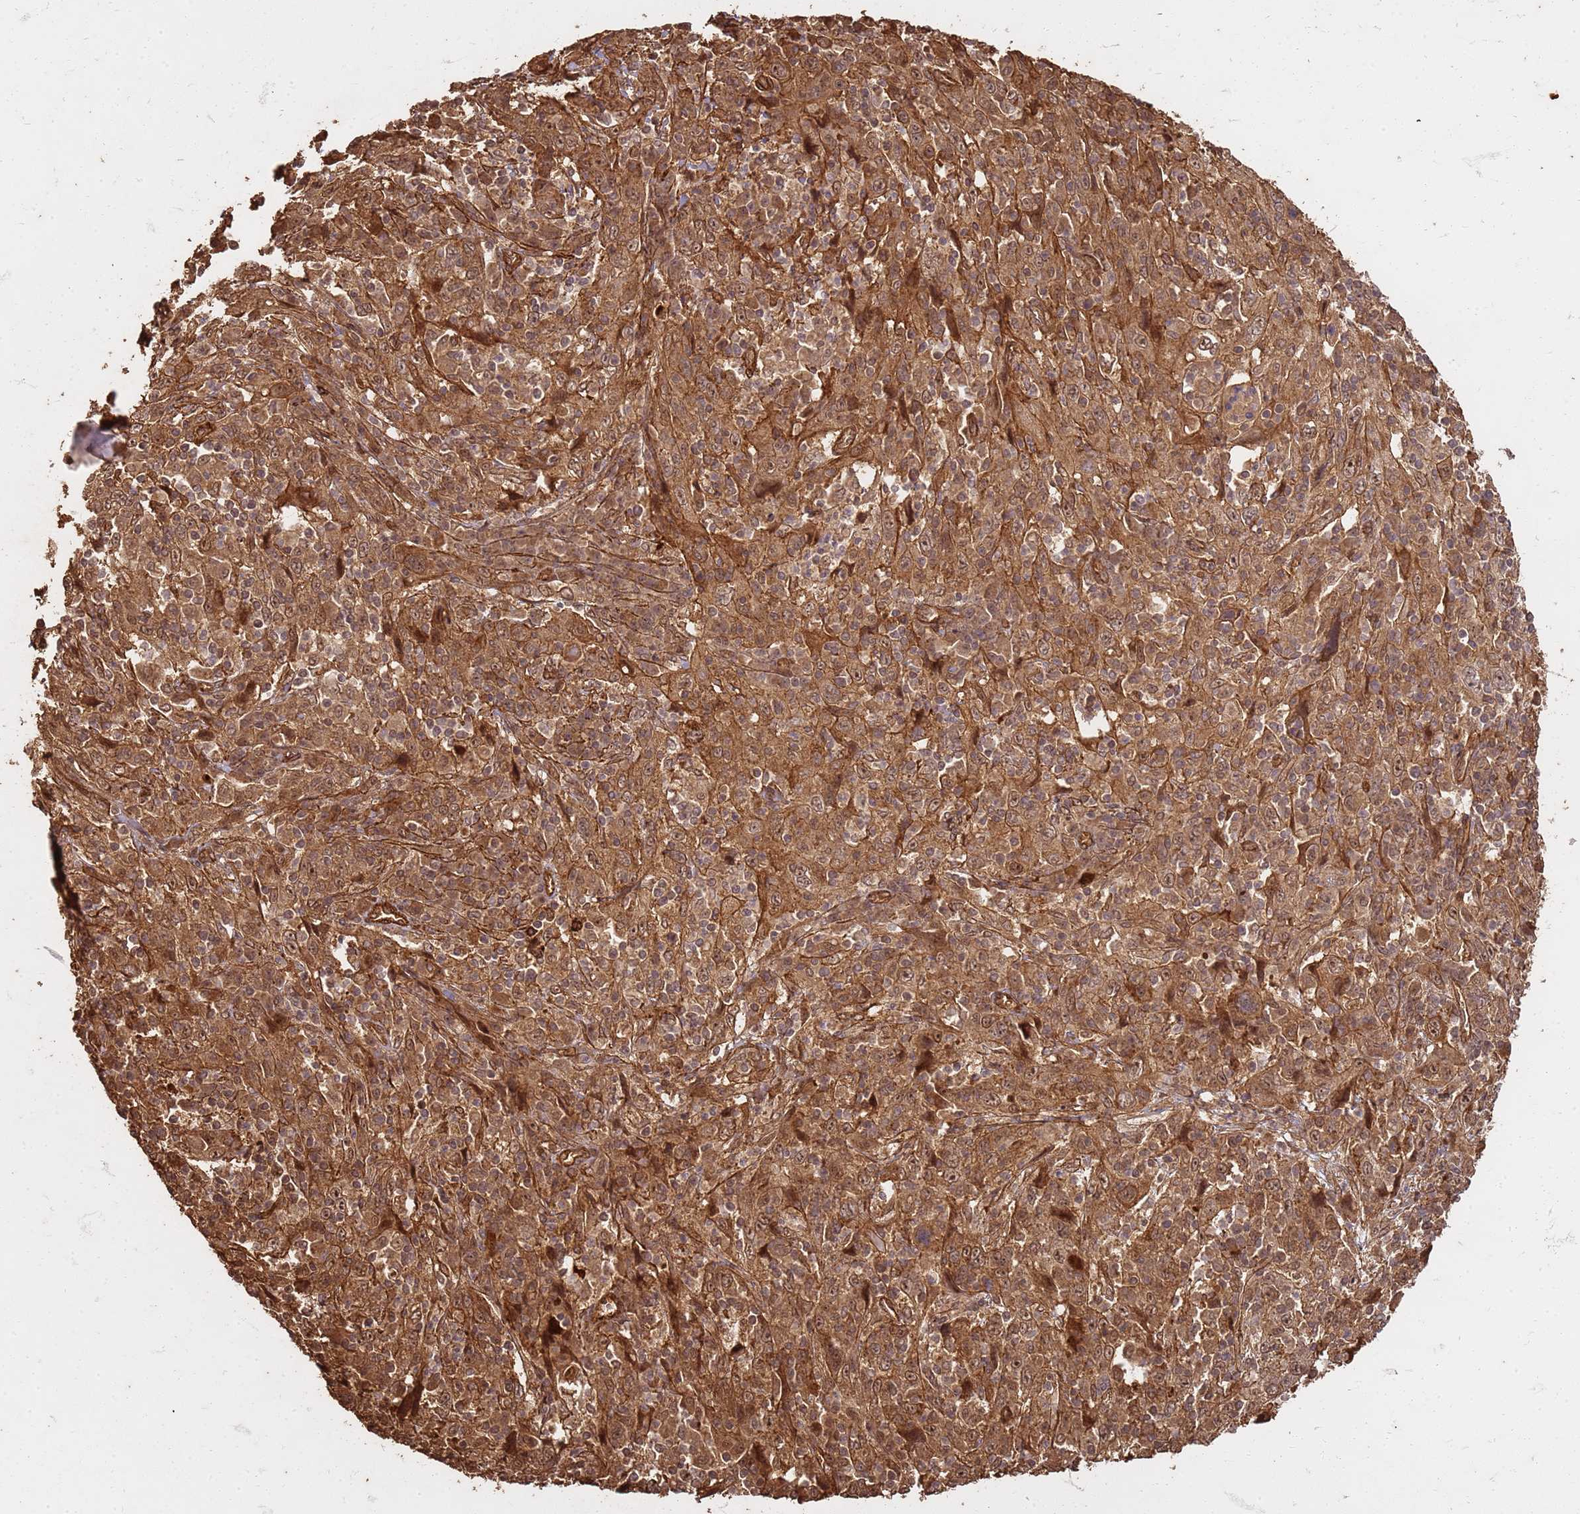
{"staining": {"intensity": "moderate", "quantity": ">75%", "location": "cytoplasmic/membranous"}, "tissue": "cervical cancer", "cell_type": "Tumor cells", "image_type": "cancer", "snomed": [{"axis": "morphology", "description": "Squamous cell carcinoma, NOS"}, {"axis": "topography", "description": "Cervix"}], "caption": "DAB immunohistochemical staining of human cervical cancer (squamous cell carcinoma) demonstrates moderate cytoplasmic/membranous protein positivity in about >75% of tumor cells.", "gene": "KIF26A", "patient": {"sex": "female", "age": 46}}